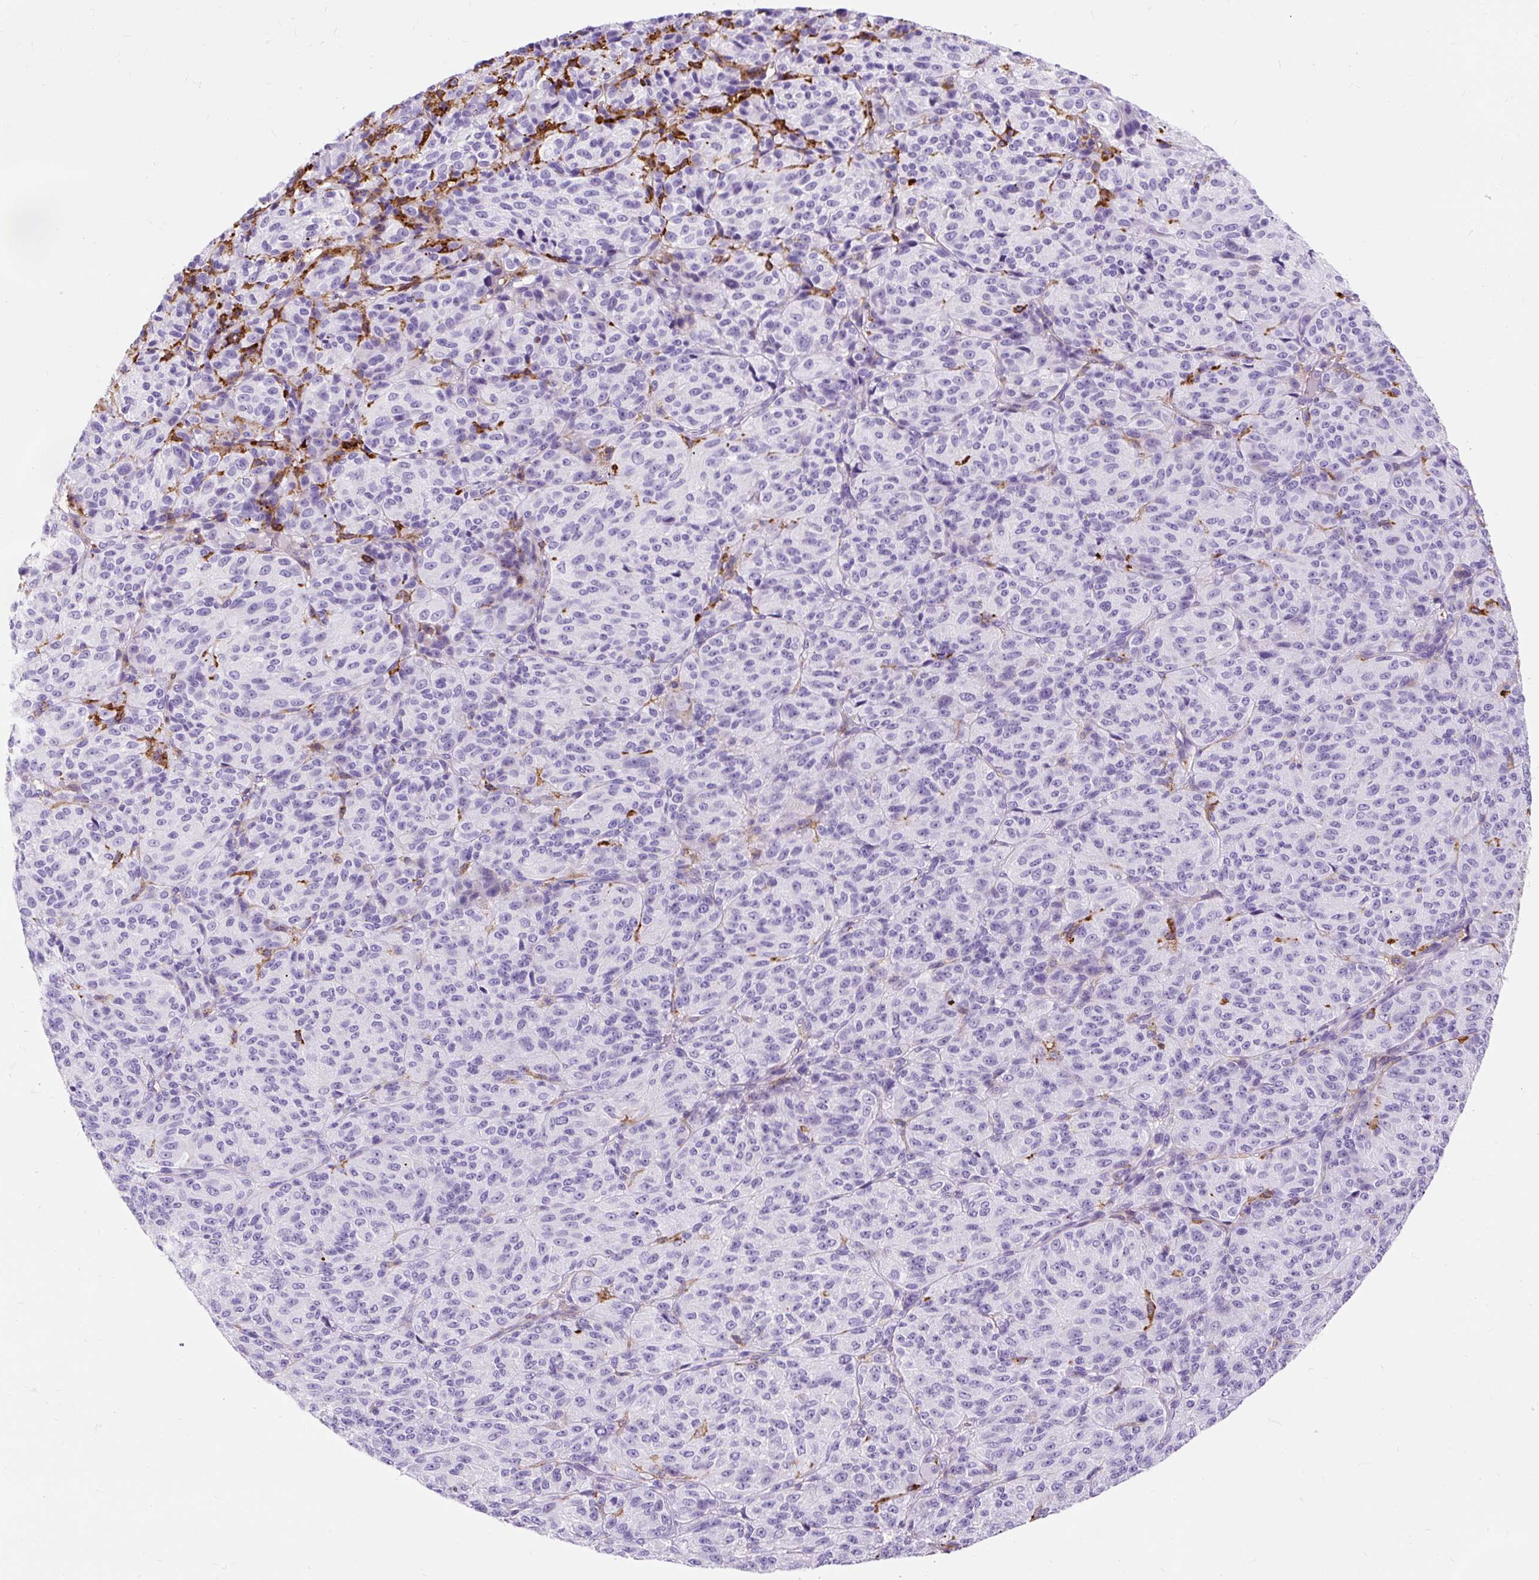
{"staining": {"intensity": "negative", "quantity": "none", "location": "none"}, "tissue": "melanoma", "cell_type": "Tumor cells", "image_type": "cancer", "snomed": [{"axis": "morphology", "description": "Malignant melanoma, Metastatic site"}, {"axis": "topography", "description": "Brain"}], "caption": "This is an immunohistochemistry (IHC) image of human melanoma. There is no expression in tumor cells.", "gene": "HLA-DRA", "patient": {"sex": "female", "age": 56}}